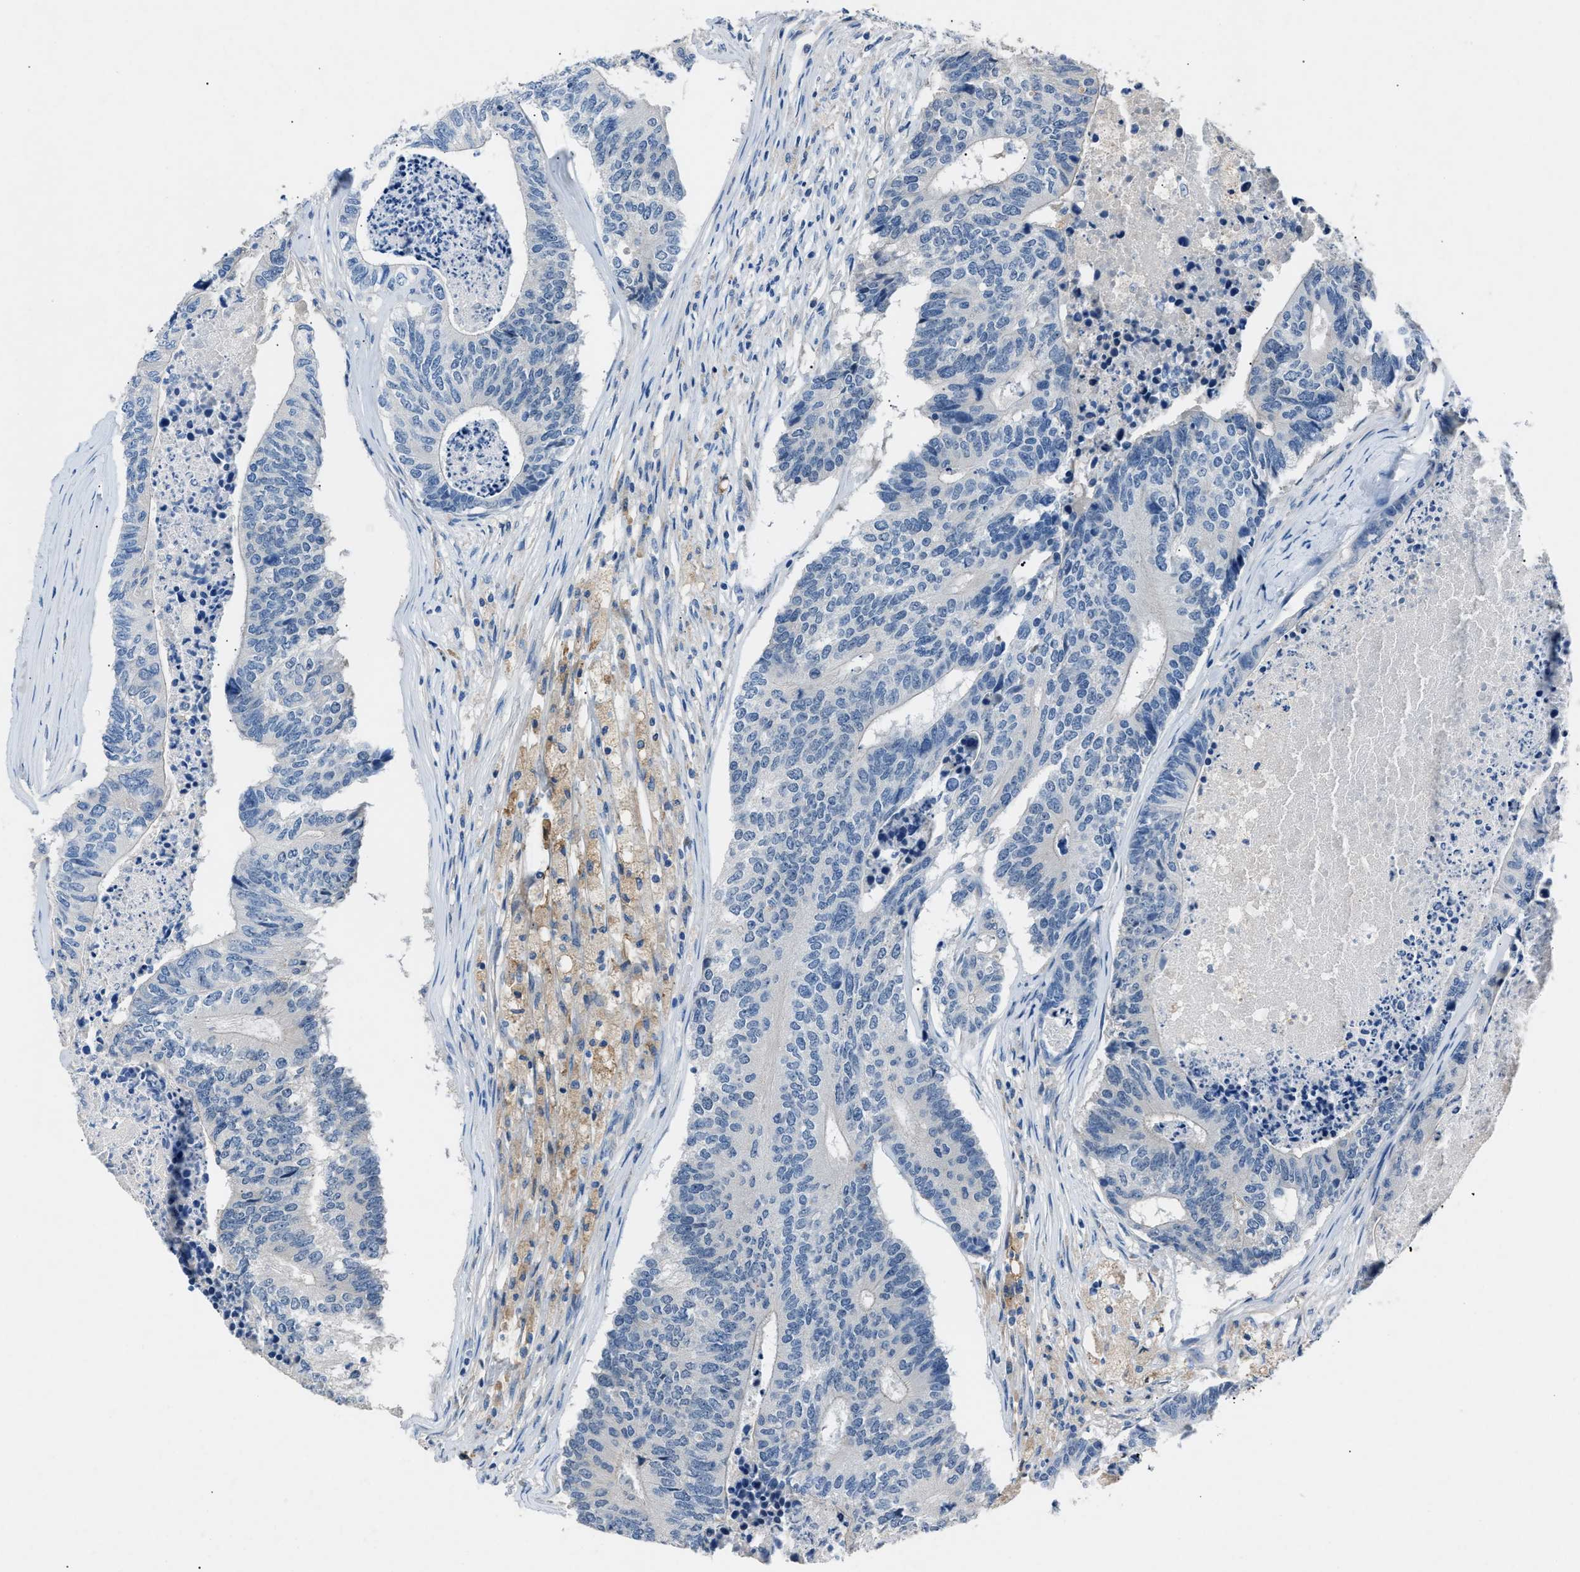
{"staining": {"intensity": "negative", "quantity": "none", "location": "none"}, "tissue": "colorectal cancer", "cell_type": "Tumor cells", "image_type": "cancer", "snomed": [{"axis": "morphology", "description": "Adenocarcinoma, NOS"}, {"axis": "topography", "description": "Colon"}], "caption": "IHC histopathology image of colorectal adenocarcinoma stained for a protein (brown), which reveals no positivity in tumor cells.", "gene": "DNAAF5", "patient": {"sex": "female", "age": 67}}